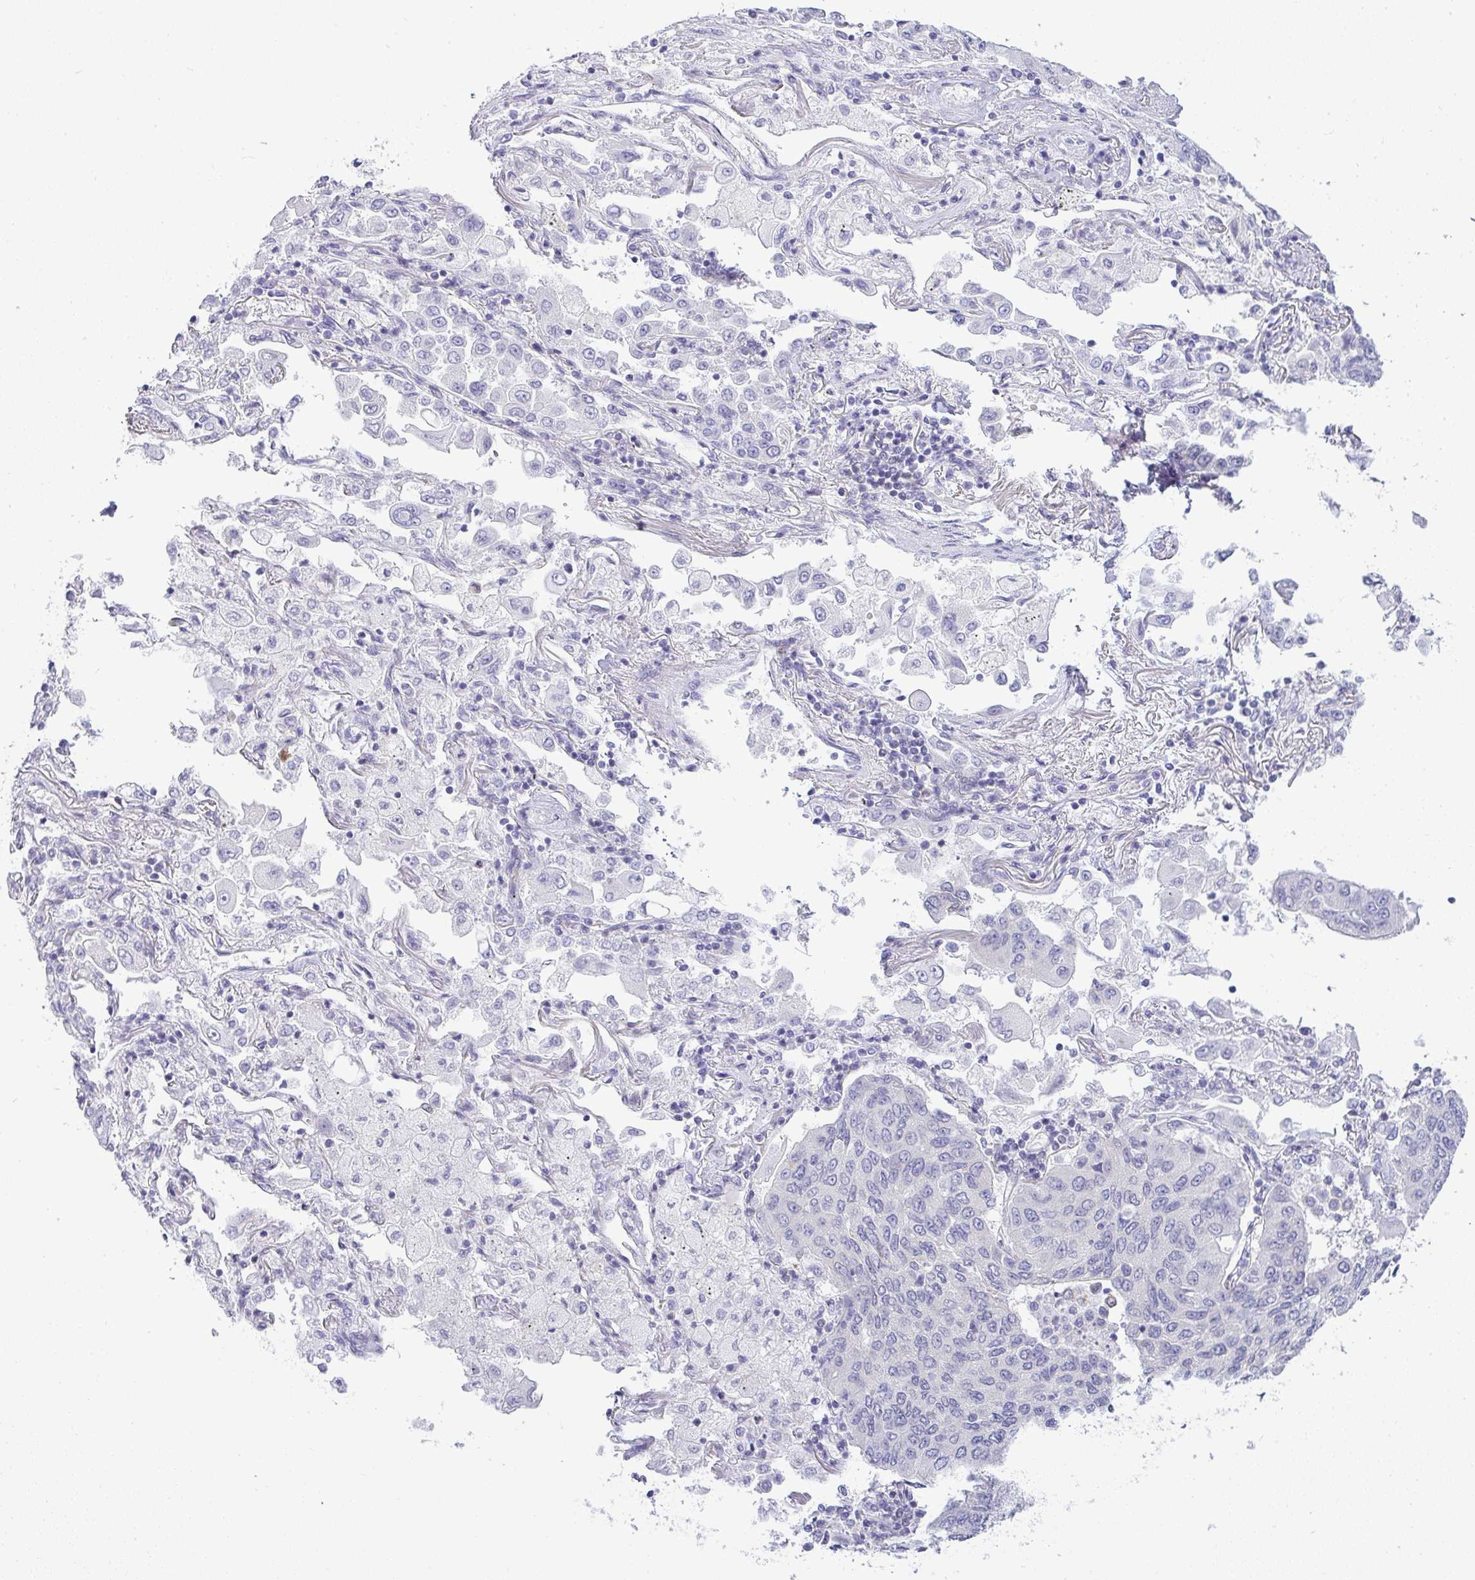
{"staining": {"intensity": "negative", "quantity": "none", "location": "none"}, "tissue": "lung cancer", "cell_type": "Tumor cells", "image_type": "cancer", "snomed": [{"axis": "morphology", "description": "Squamous cell carcinoma, NOS"}, {"axis": "topography", "description": "Lung"}], "caption": "Tumor cells are negative for brown protein staining in squamous cell carcinoma (lung).", "gene": "LIPE", "patient": {"sex": "male", "age": 74}}